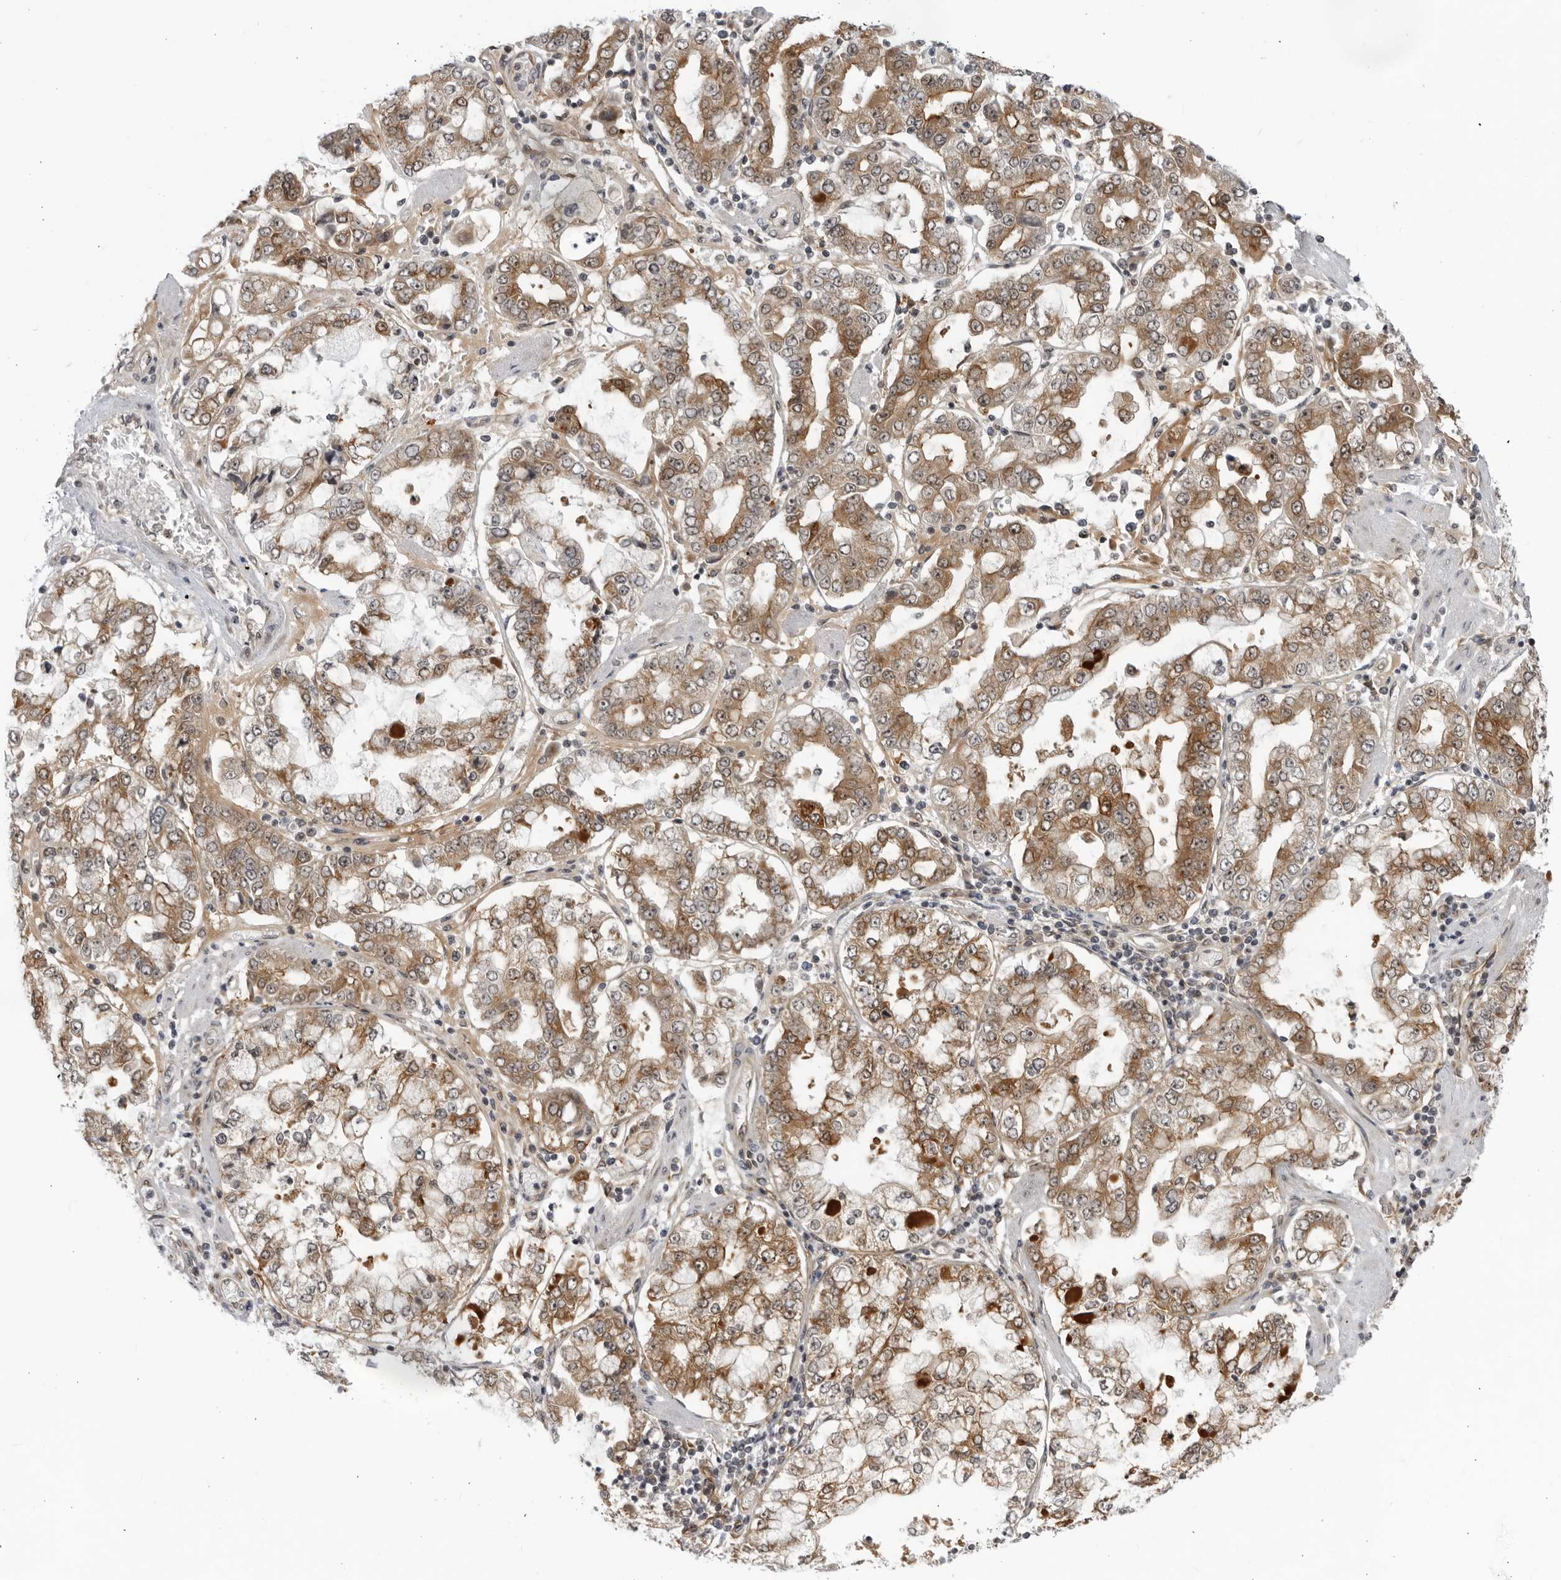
{"staining": {"intensity": "moderate", "quantity": ">75%", "location": "cytoplasmic/membranous,nuclear"}, "tissue": "stomach cancer", "cell_type": "Tumor cells", "image_type": "cancer", "snomed": [{"axis": "morphology", "description": "Adenocarcinoma, NOS"}, {"axis": "topography", "description": "Stomach"}], "caption": "Immunohistochemical staining of stomach cancer exhibits moderate cytoplasmic/membranous and nuclear protein positivity in about >75% of tumor cells.", "gene": "ITGB3BP", "patient": {"sex": "male", "age": 76}}